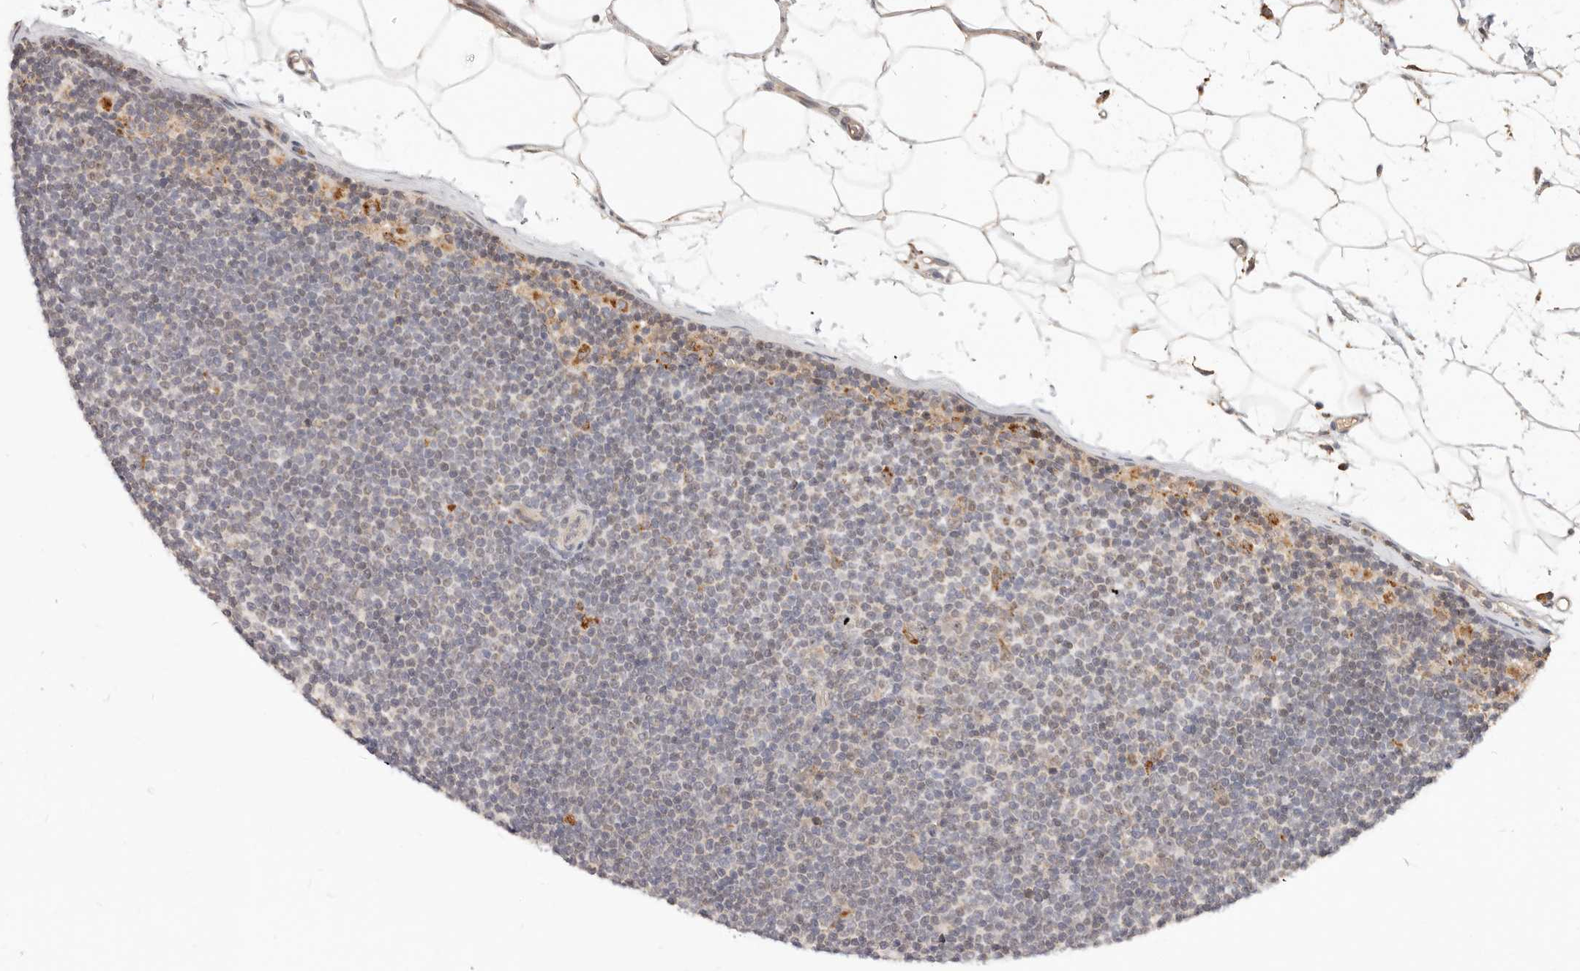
{"staining": {"intensity": "negative", "quantity": "none", "location": "none"}, "tissue": "lymphoma", "cell_type": "Tumor cells", "image_type": "cancer", "snomed": [{"axis": "morphology", "description": "Malignant lymphoma, non-Hodgkin's type, Low grade"}, {"axis": "topography", "description": "Lymph node"}], "caption": "Tumor cells are negative for brown protein staining in malignant lymphoma, non-Hodgkin's type (low-grade).", "gene": "ZRANB1", "patient": {"sex": "female", "age": 53}}